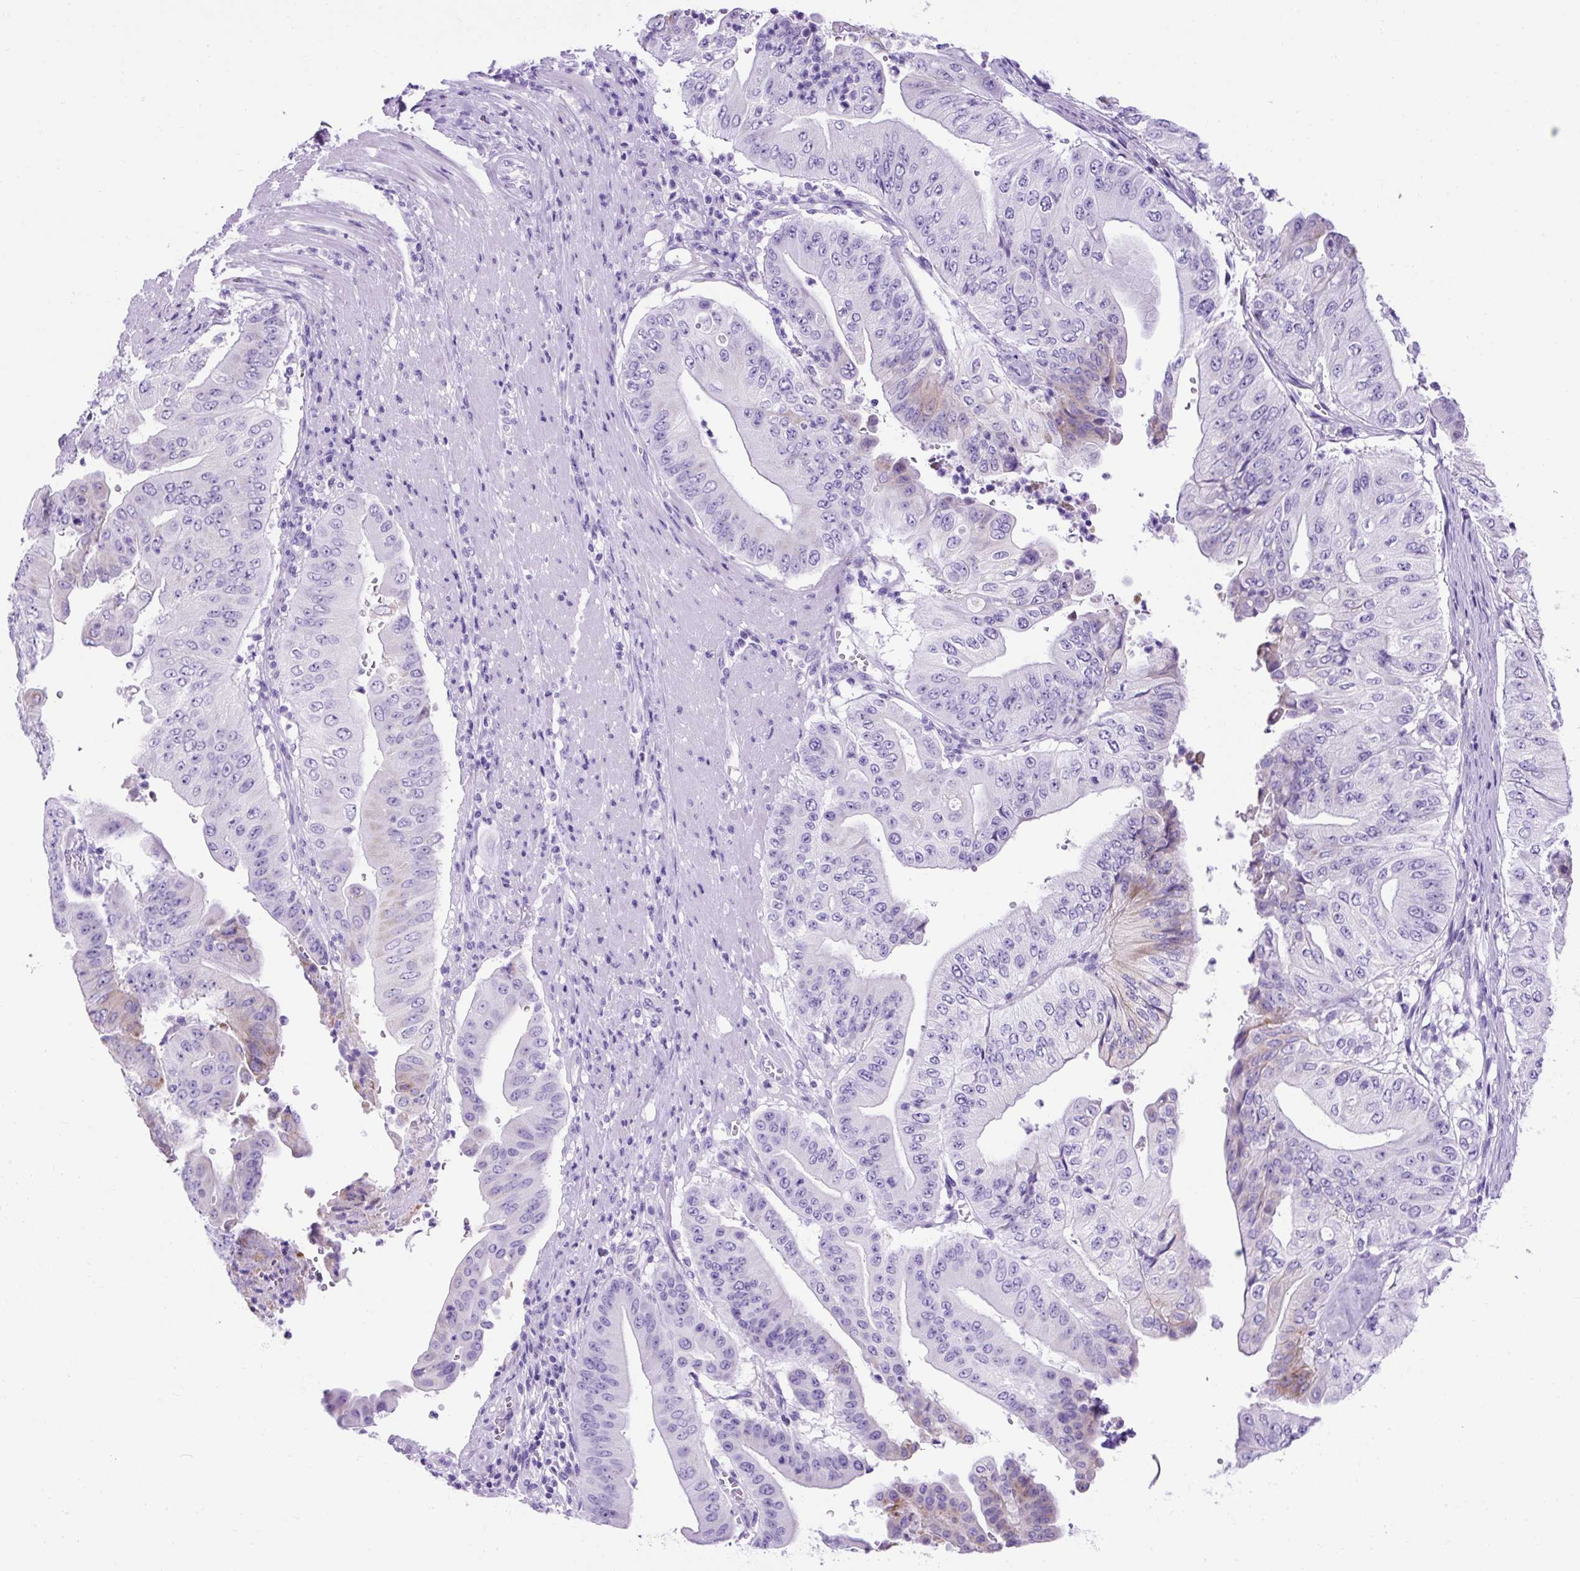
{"staining": {"intensity": "weak", "quantity": "<25%", "location": "cytoplasmic/membranous"}, "tissue": "pancreatic cancer", "cell_type": "Tumor cells", "image_type": "cancer", "snomed": [{"axis": "morphology", "description": "Adenocarcinoma, NOS"}, {"axis": "topography", "description": "Pancreas"}], "caption": "There is no significant expression in tumor cells of adenocarcinoma (pancreatic).", "gene": "KRT12", "patient": {"sex": "female", "age": 77}}